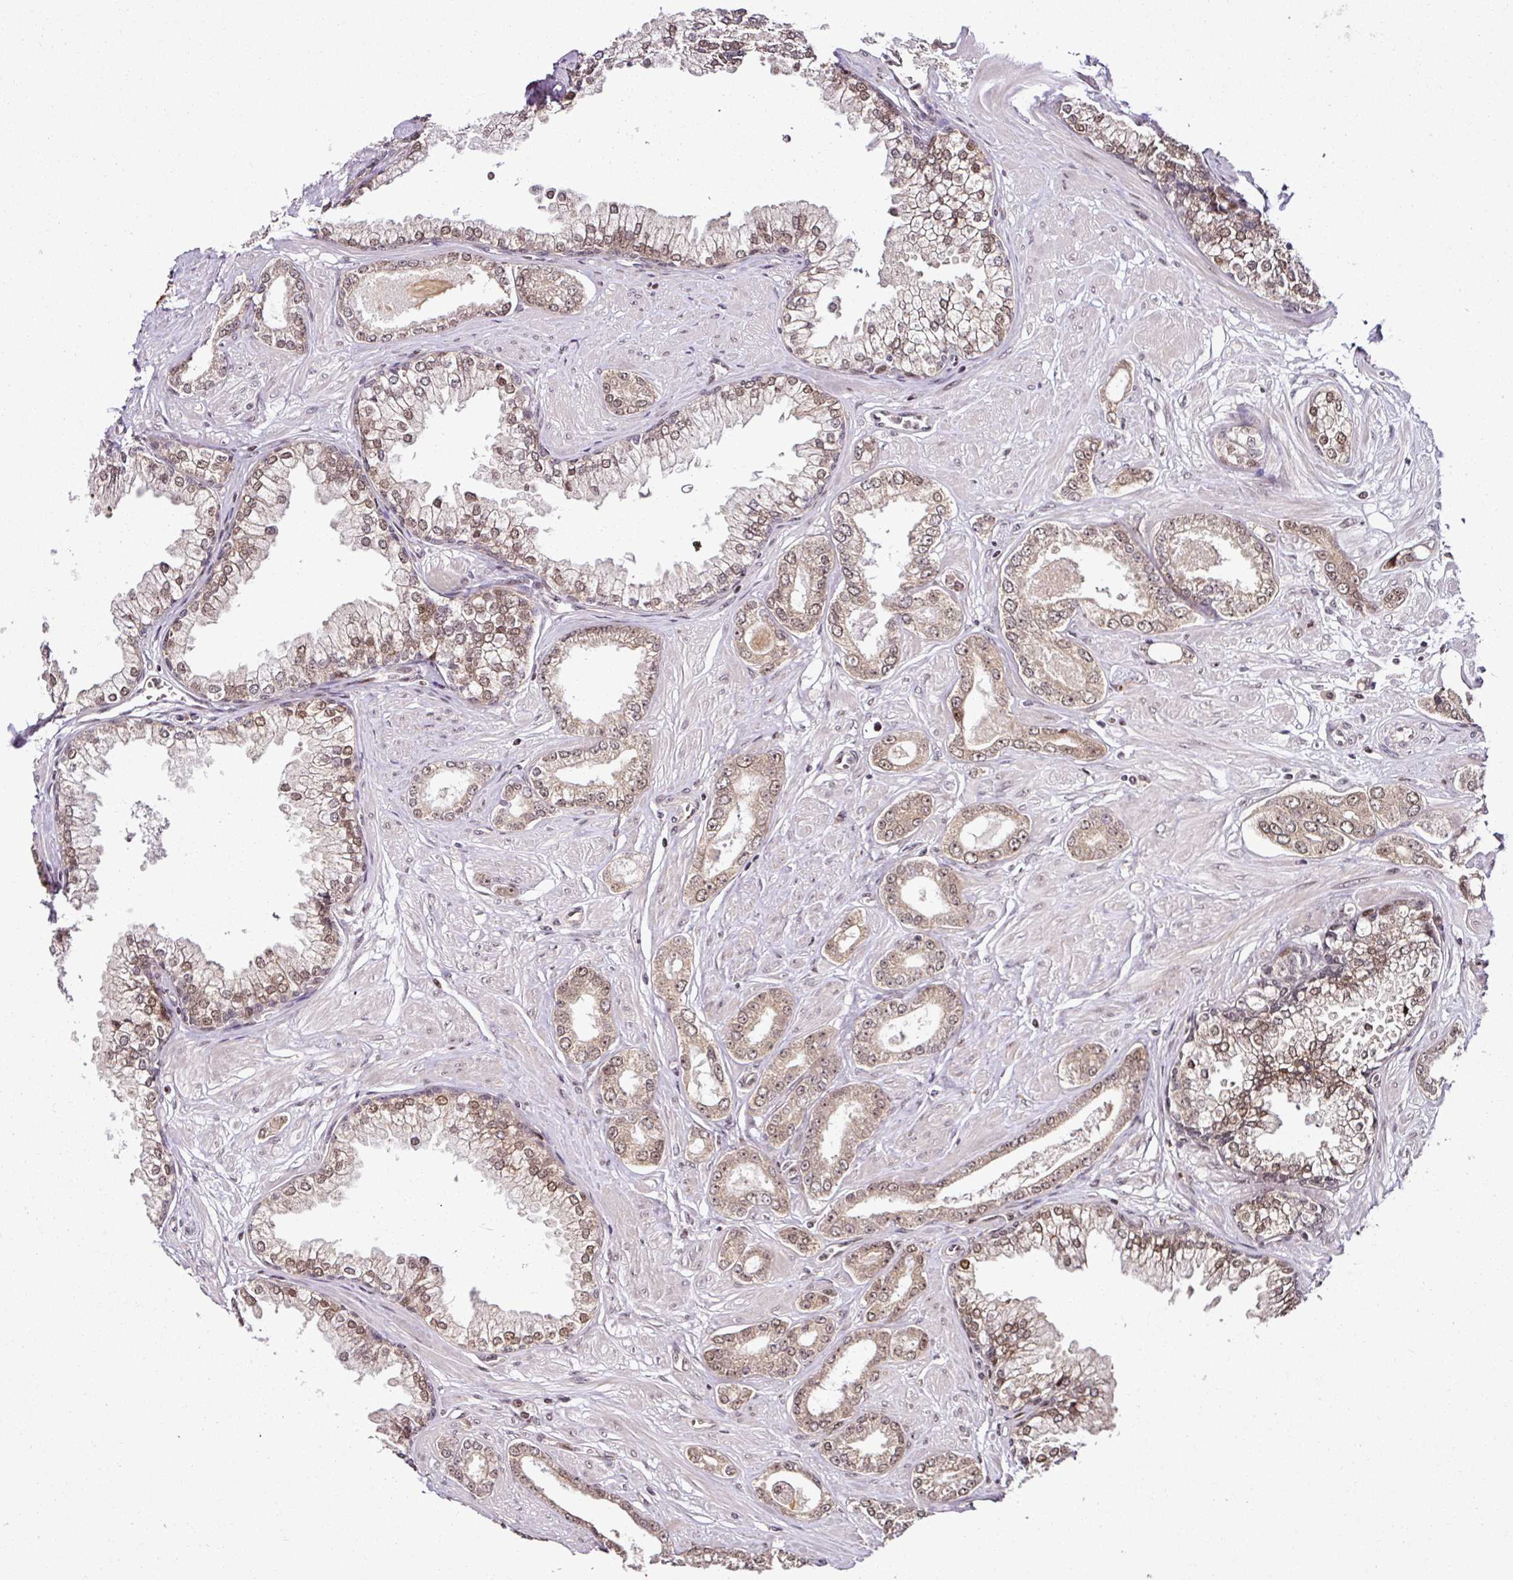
{"staining": {"intensity": "weak", "quantity": ">75%", "location": "nuclear"}, "tissue": "prostate cancer", "cell_type": "Tumor cells", "image_type": "cancer", "snomed": [{"axis": "morphology", "description": "Adenocarcinoma, Low grade"}, {"axis": "topography", "description": "Prostate"}], "caption": "Protein expression analysis of human low-grade adenocarcinoma (prostate) reveals weak nuclear expression in about >75% of tumor cells.", "gene": "COPRS", "patient": {"sex": "male", "age": 60}}